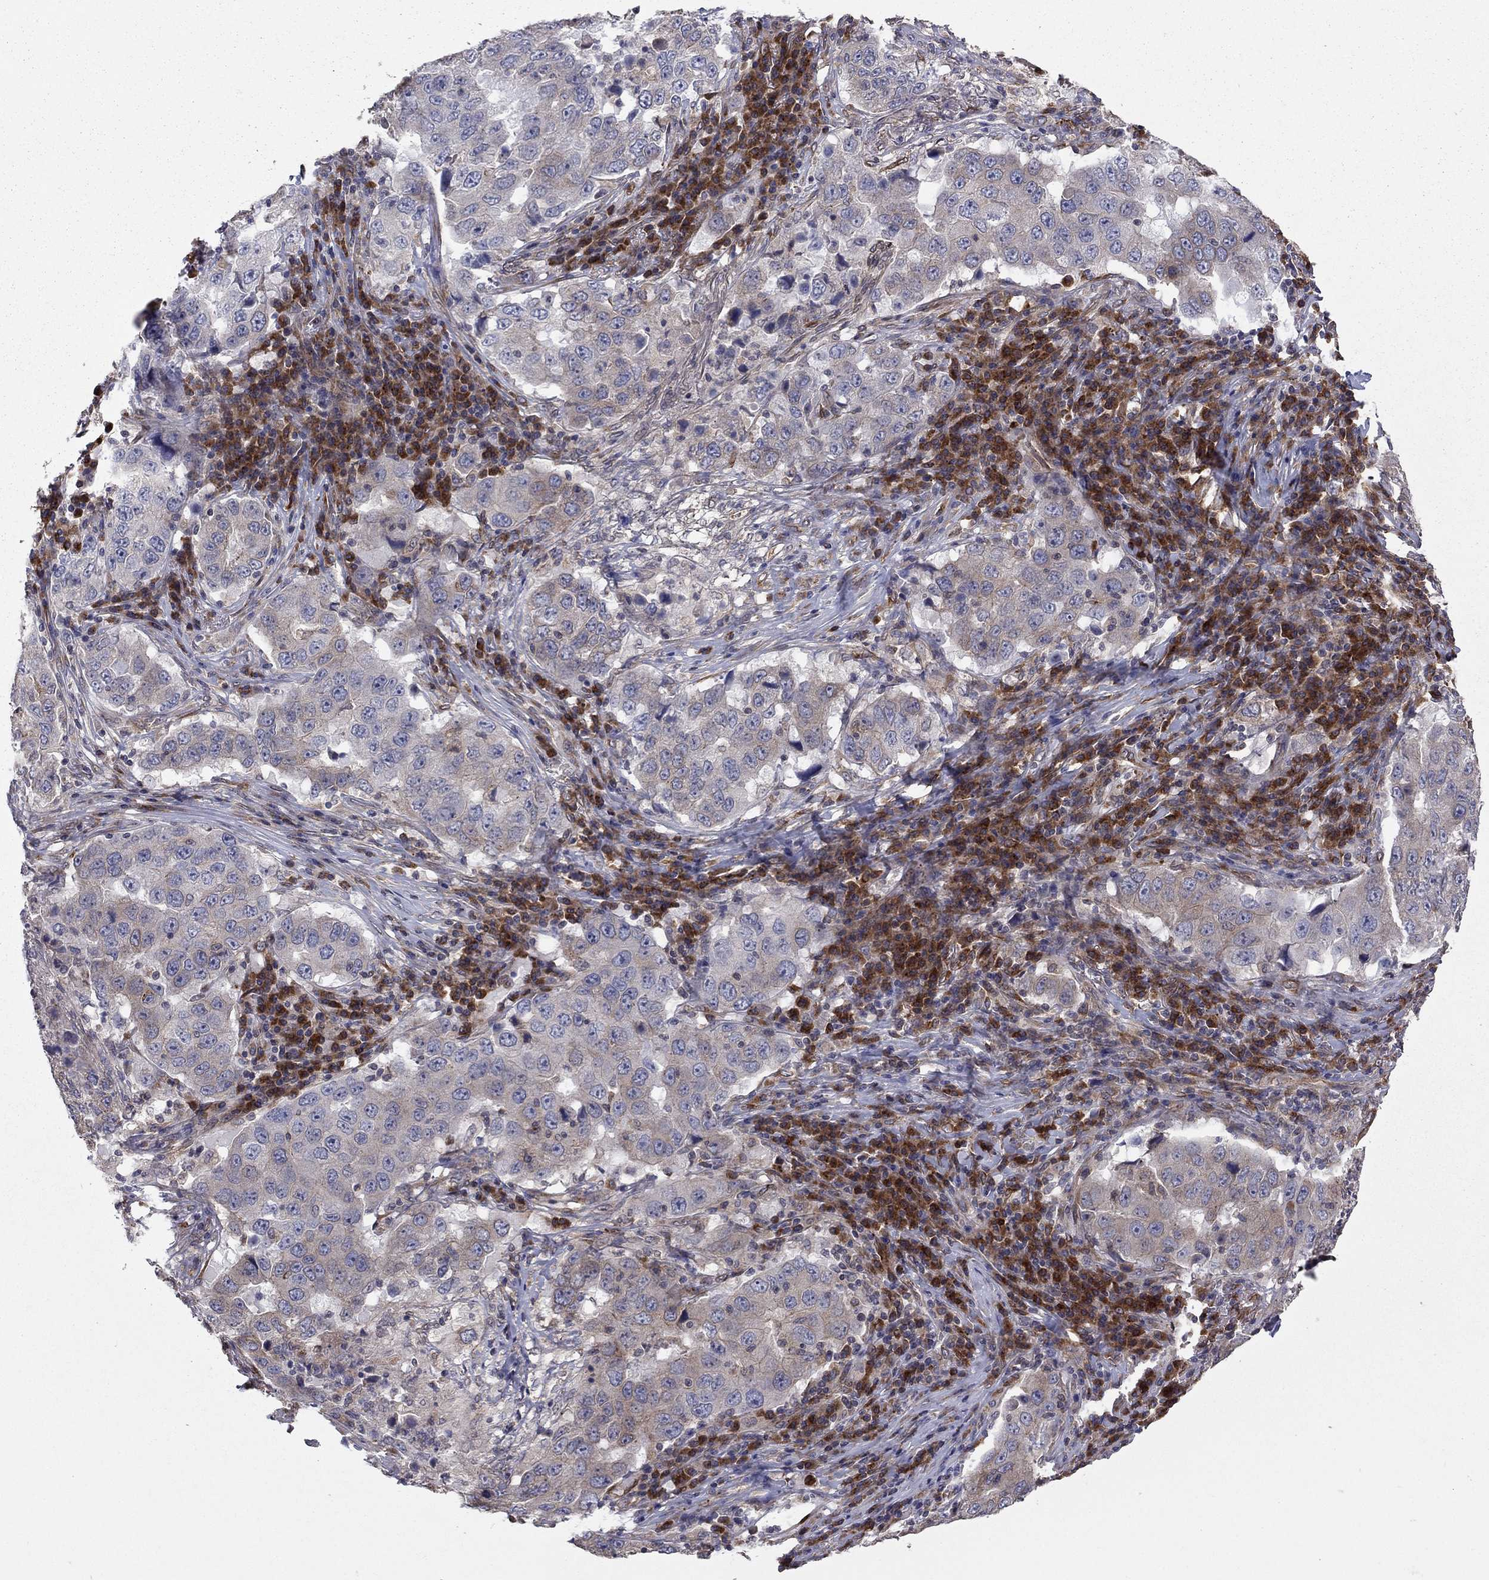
{"staining": {"intensity": "negative", "quantity": "none", "location": "none"}, "tissue": "lung cancer", "cell_type": "Tumor cells", "image_type": "cancer", "snomed": [{"axis": "morphology", "description": "Adenocarcinoma, NOS"}, {"axis": "topography", "description": "Lung"}], "caption": "Immunohistochemistry (IHC) image of neoplastic tissue: human lung cancer stained with DAB (3,3'-diaminobenzidine) displays no significant protein positivity in tumor cells.", "gene": "YIF1A", "patient": {"sex": "male", "age": 73}}